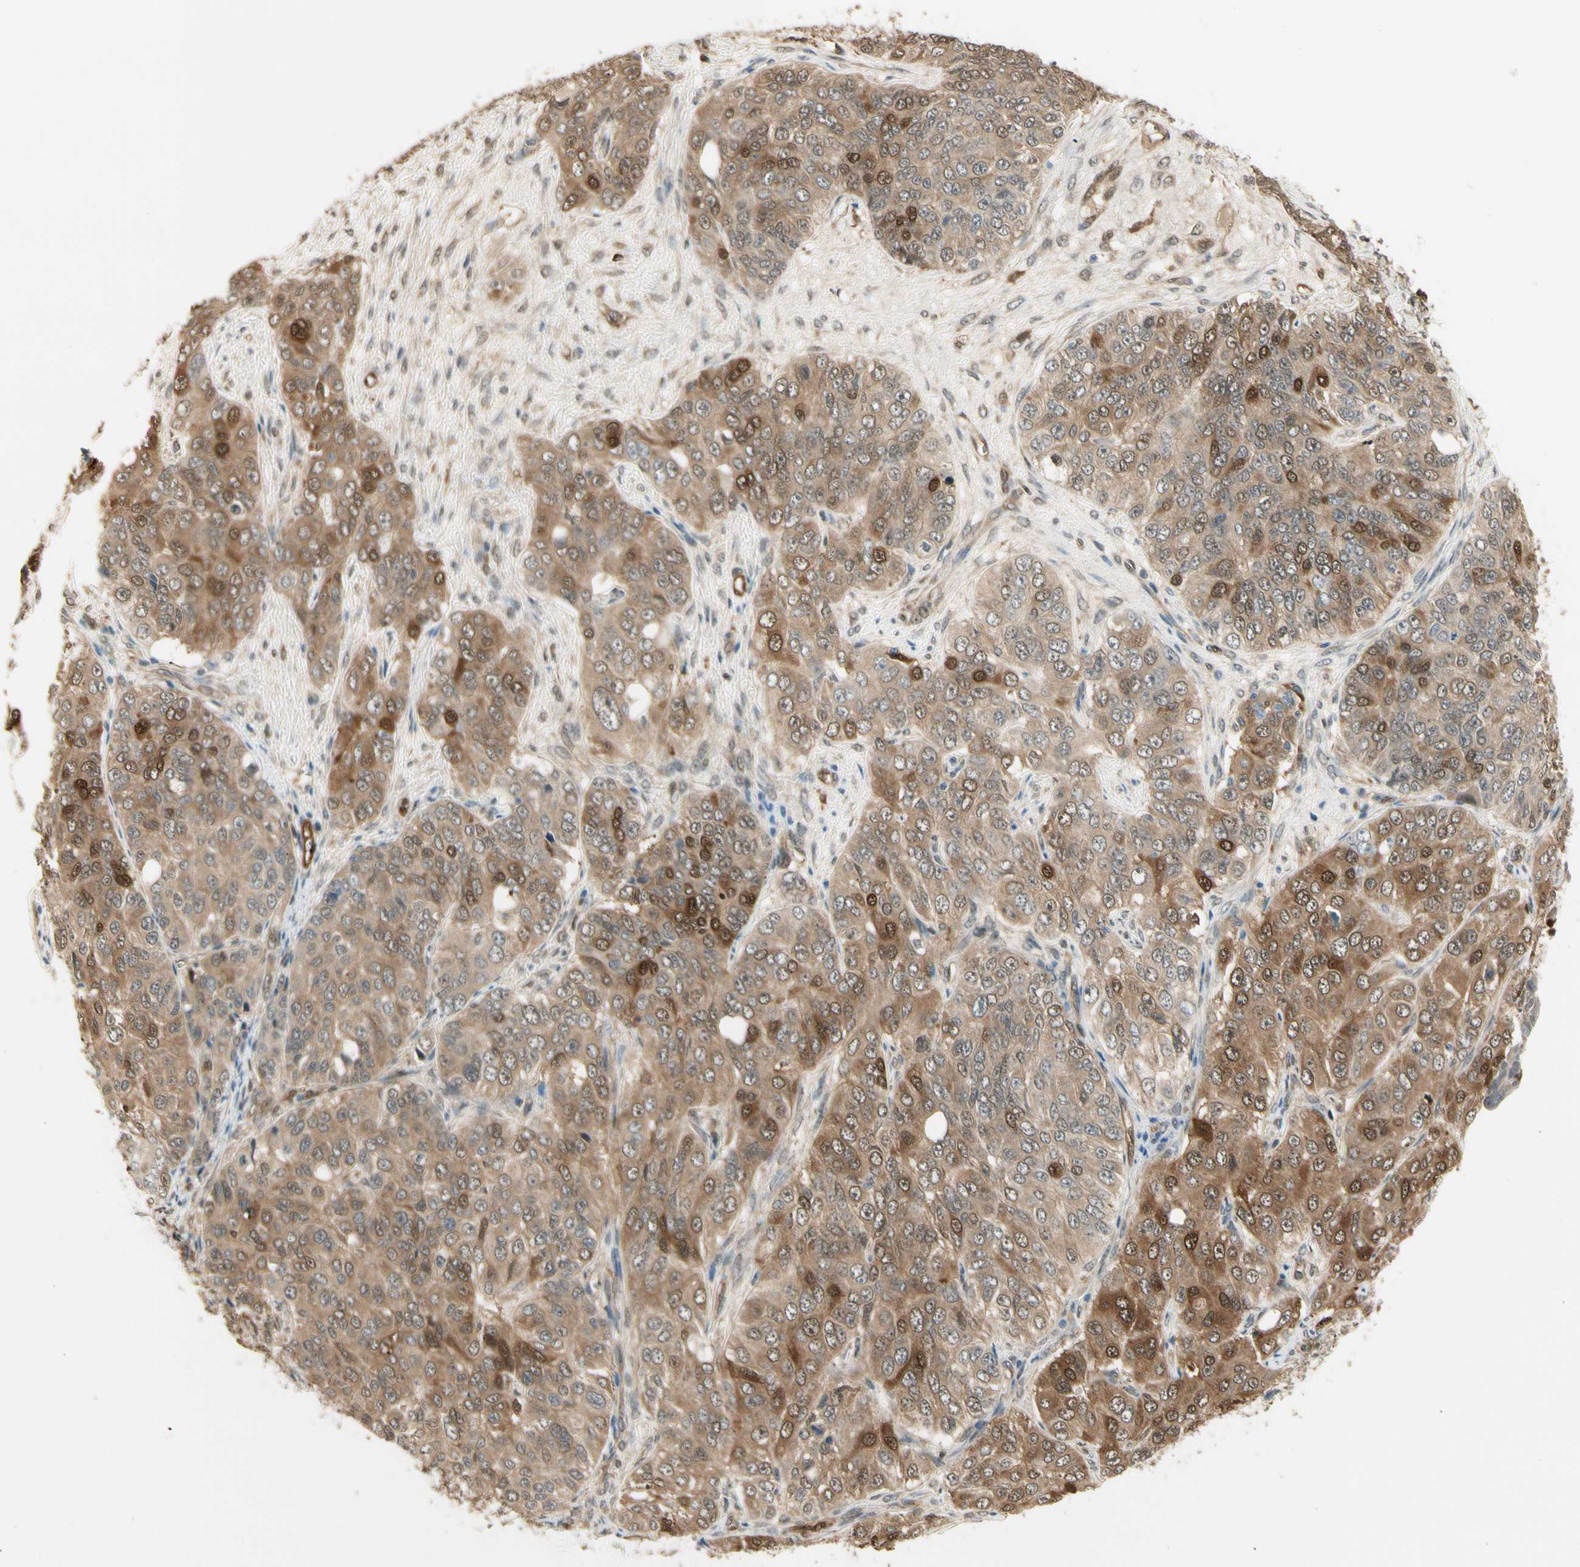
{"staining": {"intensity": "moderate", "quantity": ">75%", "location": "cytoplasmic/membranous,nuclear"}, "tissue": "ovarian cancer", "cell_type": "Tumor cells", "image_type": "cancer", "snomed": [{"axis": "morphology", "description": "Carcinoma, endometroid"}, {"axis": "topography", "description": "Ovary"}], "caption": "Human ovarian cancer stained with a brown dye shows moderate cytoplasmic/membranous and nuclear positive staining in about >75% of tumor cells.", "gene": "SERPINB6", "patient": {"sex": "female", "age": 51}}